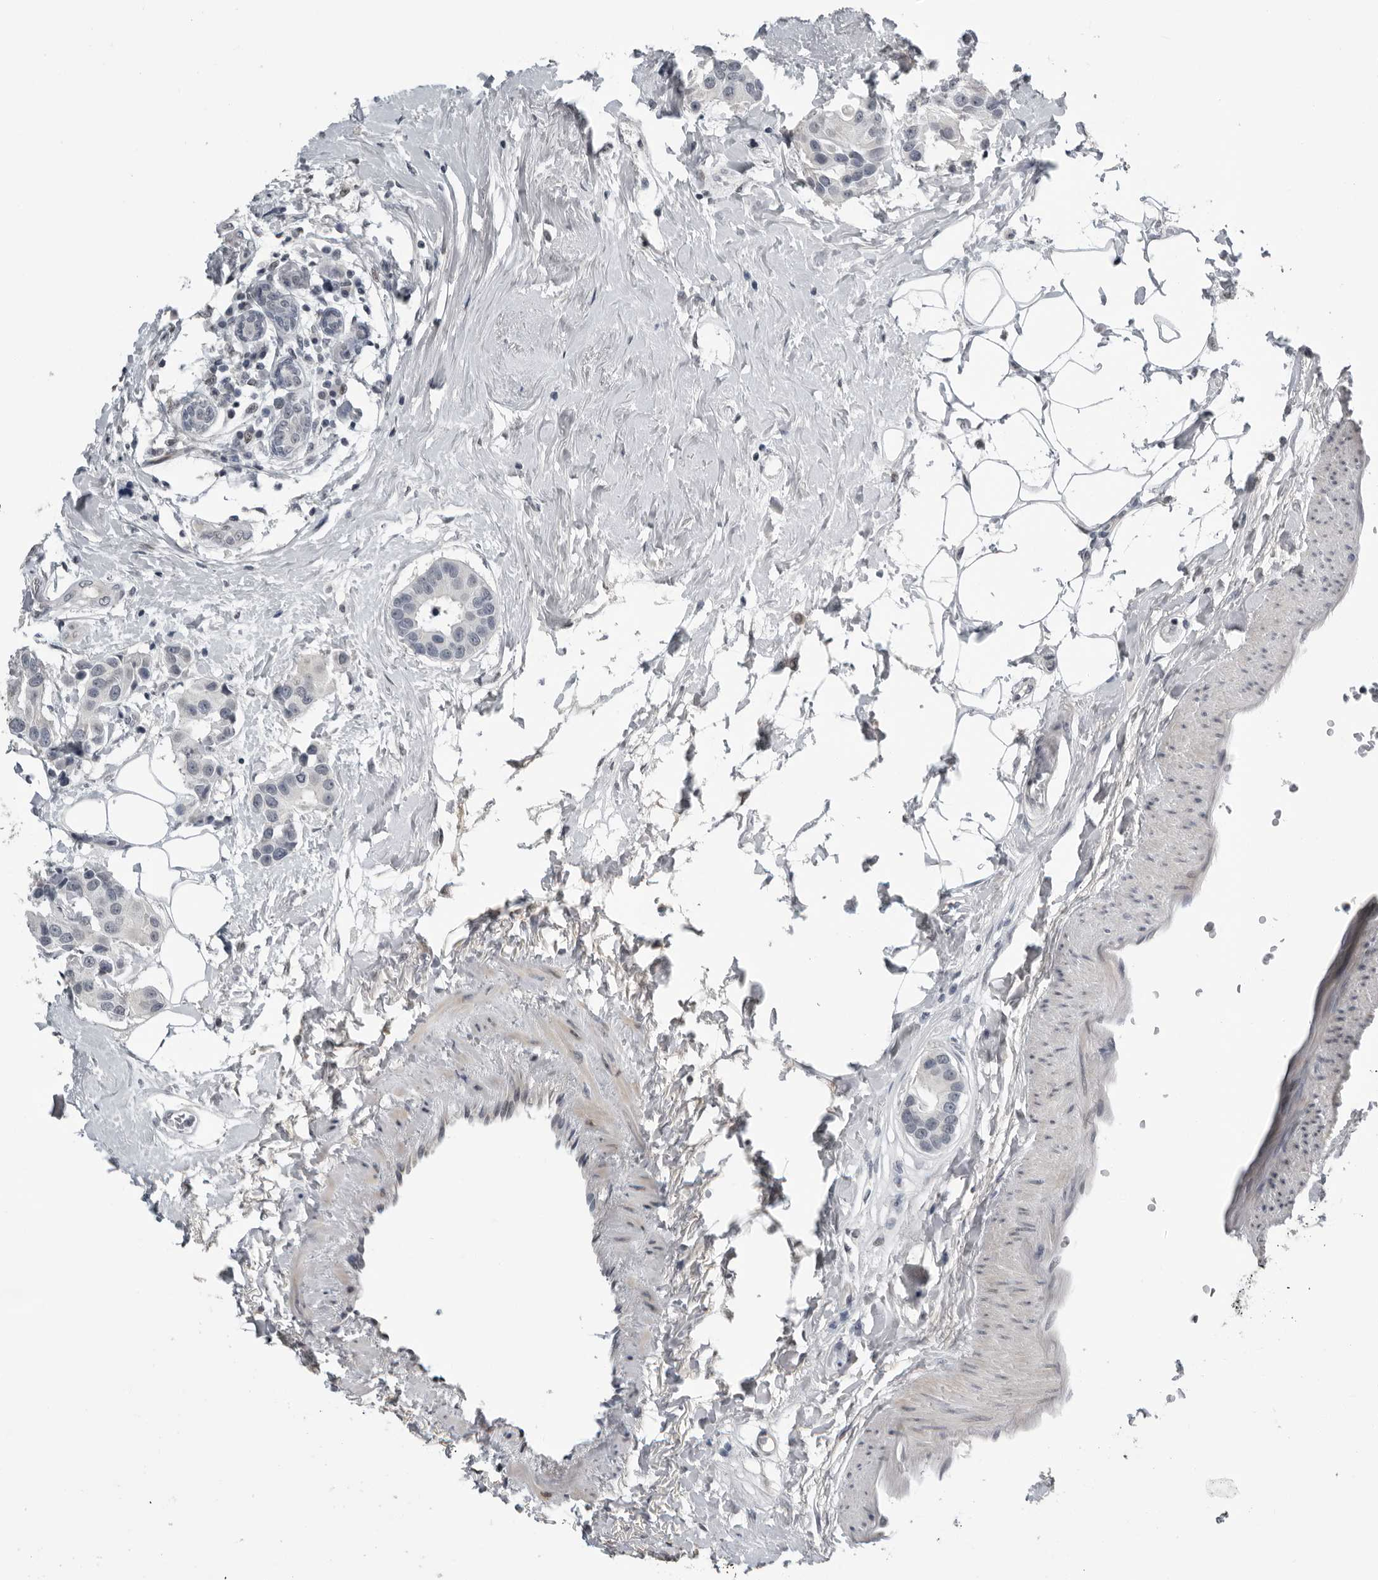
{"staining": {"intensity": "negative", "quantity": "none", "location": "none"}, "tissue": "breast cancer", "cell_type": "Tumor cells", "image_type": "cancer", "snomed": [{"axis": "morphology", "description": "Normal tissue, NOS"}, {"axis": "morphology", "description": "Duct carcinoma"}, {"axis": "topography", "description": "Breast"}], "caption": "Photomicrograph shows no protein positivity in tumor cells of breast cancer (invasive ductal carcinoma) tissue. (DAB immunohistochemistry with hematoxylin counter stain).", "gene": "PRRX2", "patient": {"sex": "female", "age": 39}}